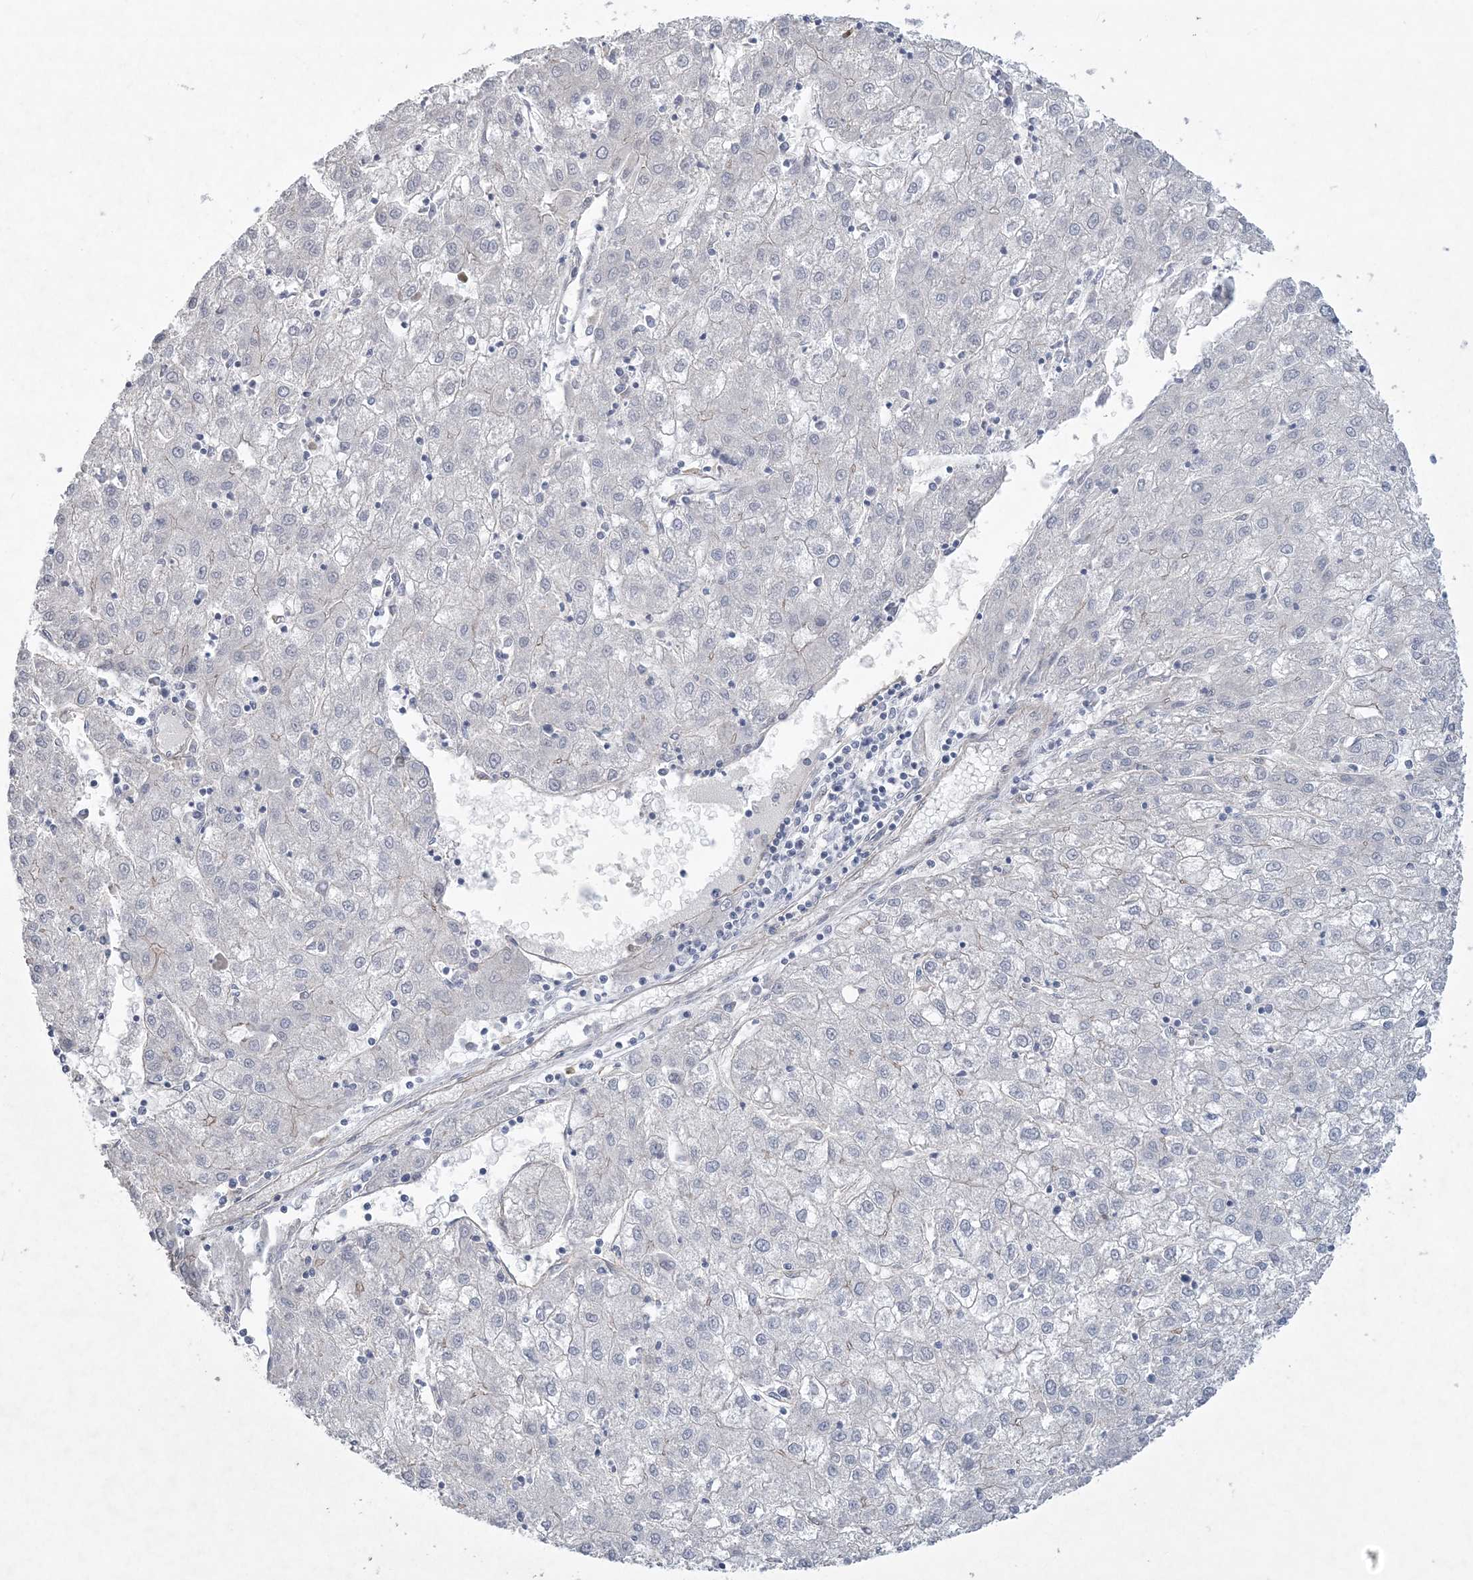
{"staining": {"intensity": "negative", "quantity": "none", "location": "none"}, "tissue": "liver cancer", "cell_type": "Tumor cells", "image_type": "cancer", "snomed": [{"axis": "morphology", "description": "Carcinoma, Hepatocellular, NOS"}, {"axis": "topography", "description": "Liver"}], "caption": "Human hepatocellular carcinoma (liver) stained for a protein using immunohistochemistry displays no expression in tumor cells.", "gene": "RAI14", "patient": {"sex": "male", "age": 72}}